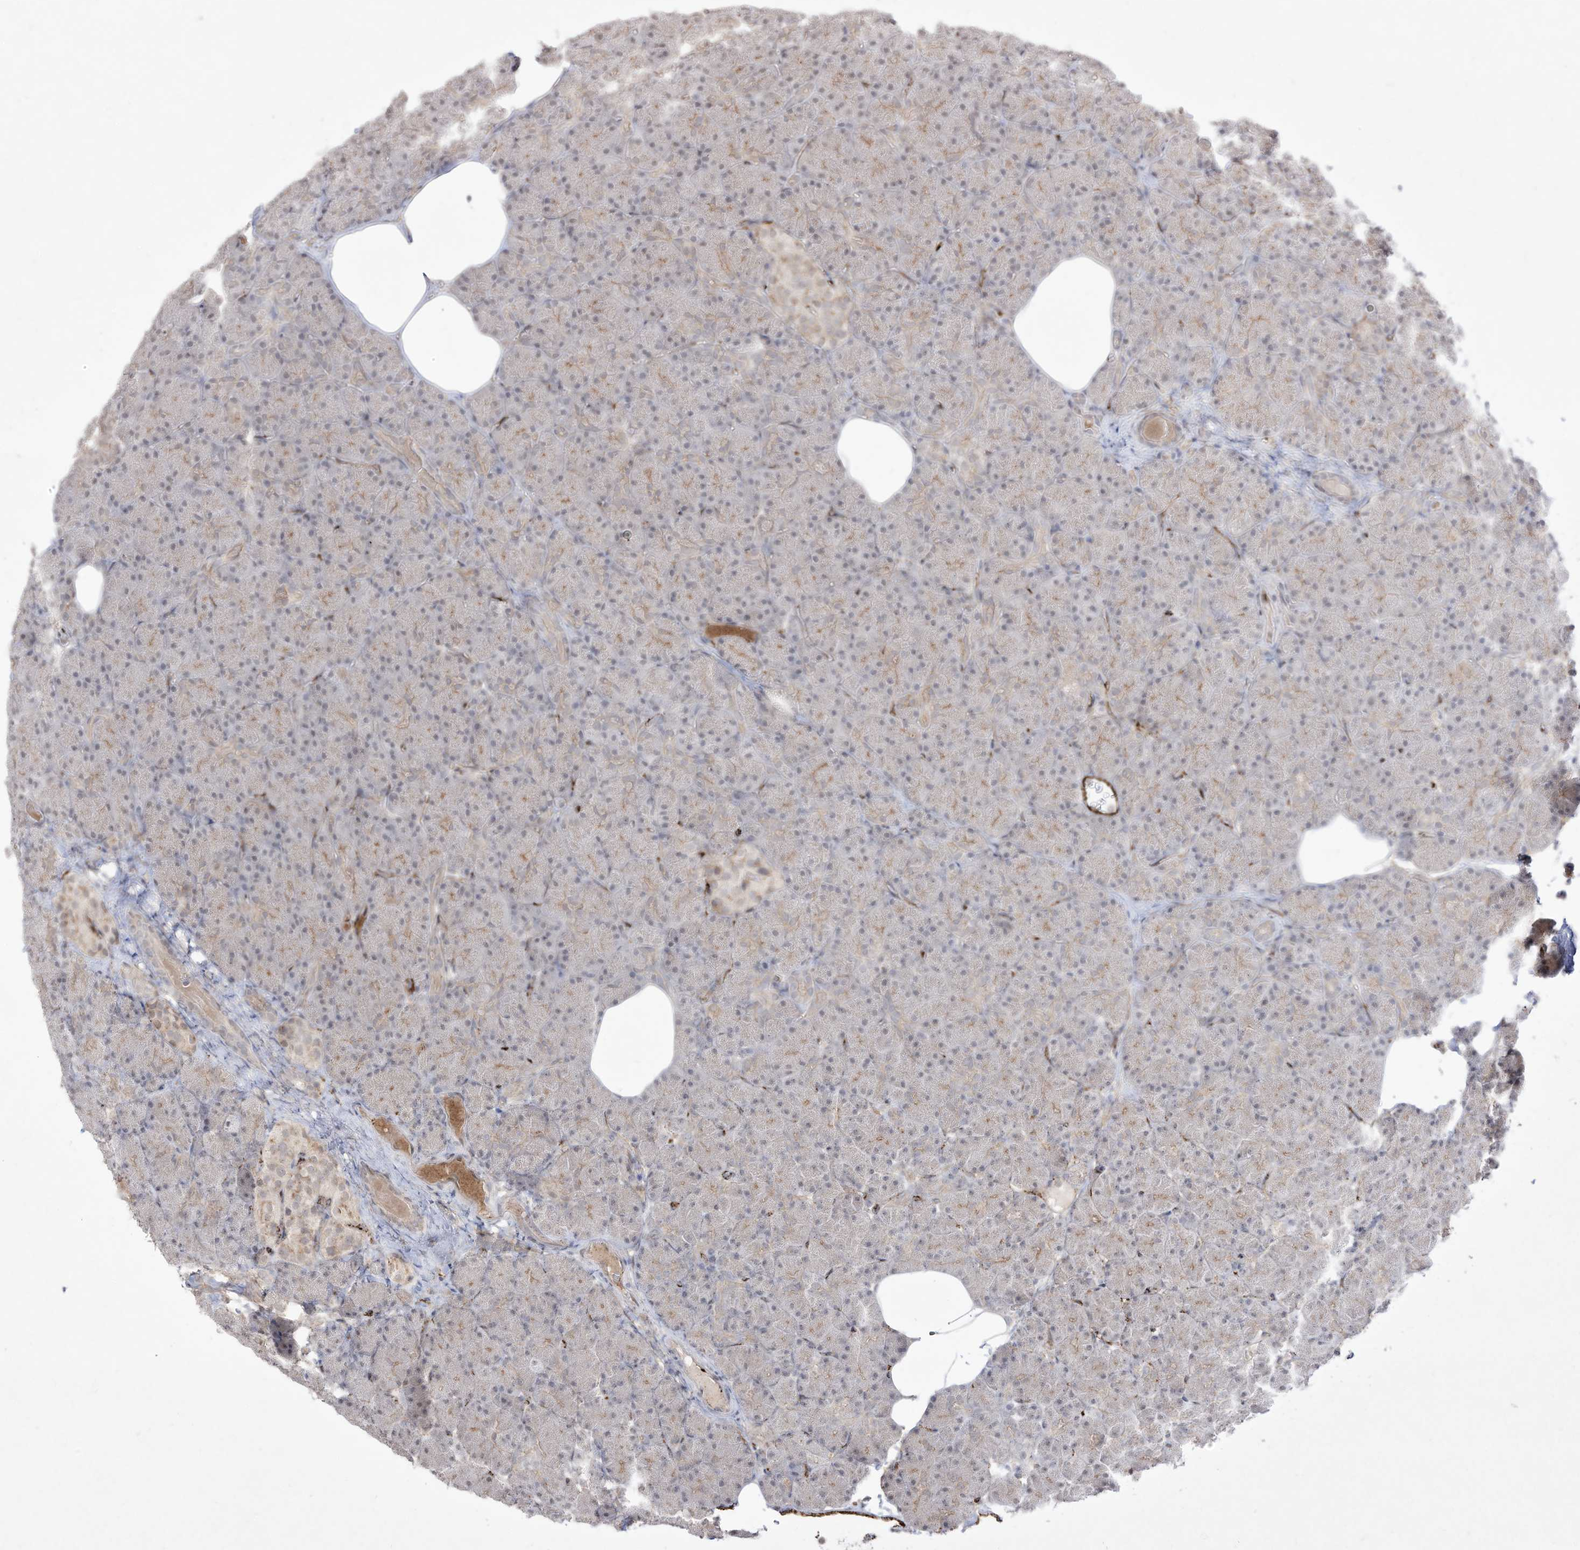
{"staining": {"intensity": "weak", "quantity": "25%-75%", "location": "cytoplasmic/membranous"}, "tissue": "pancreas", "cell_type": "Exocrine glandular cells", "image_type": "normal", "snomed": [{"axis": "morphology", "description": "Normal tissue, NOS"}, {"axis": "topography", "description": "Pancreas"}], "caption": "Immunohistochemistry micrograph of benign human pancreas stained for a protein (brown), which demonstrates low levels of weak cytoplasmic/membranous staining in about 25%-75% of exocrine glandular cells.", "gene": "ZGRF1", "patient": {"sex": "female", "age": 43}}